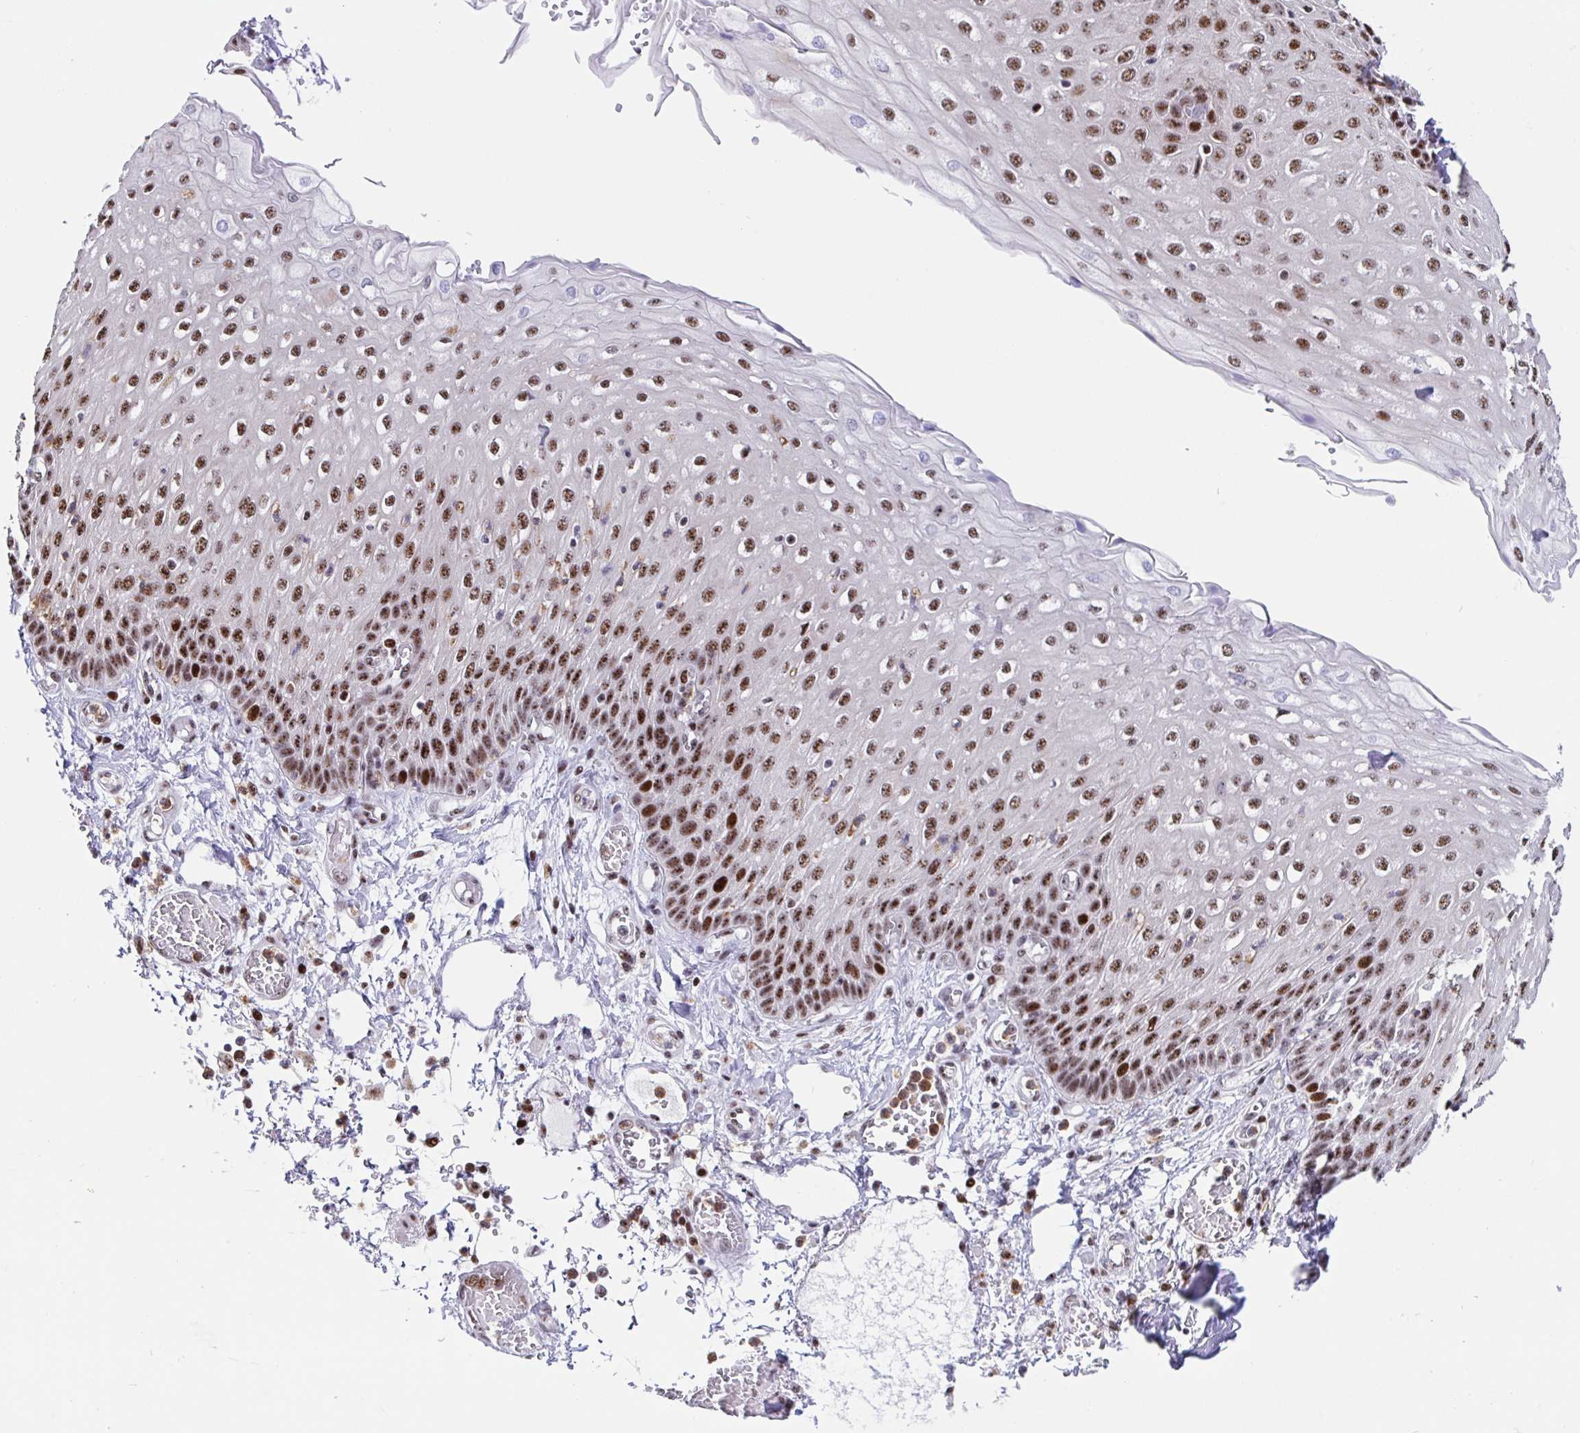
{"staining": {"intensity": "strong", "quantity": "25%-75%", "location": "nuclear"}, "tissue": "esophagus", "cell_type": "Squamous epithelial cells", "image_type": "normal", "snomed": [{"axis": "morphology", "description": "Normal tissue, NOS"}, {"axis": "morphology", "description": "Adenocarcinoma, NOS"}, {"axis": "topography", "description": "Esophagus"}], "caption": "The image reveals staining of benign esophagus, revealing strong nuclear protein staining (brown color) within squamous epithelial cells.", "gene": "SETD5", "patient": {"sex": "male", "age": 81}}